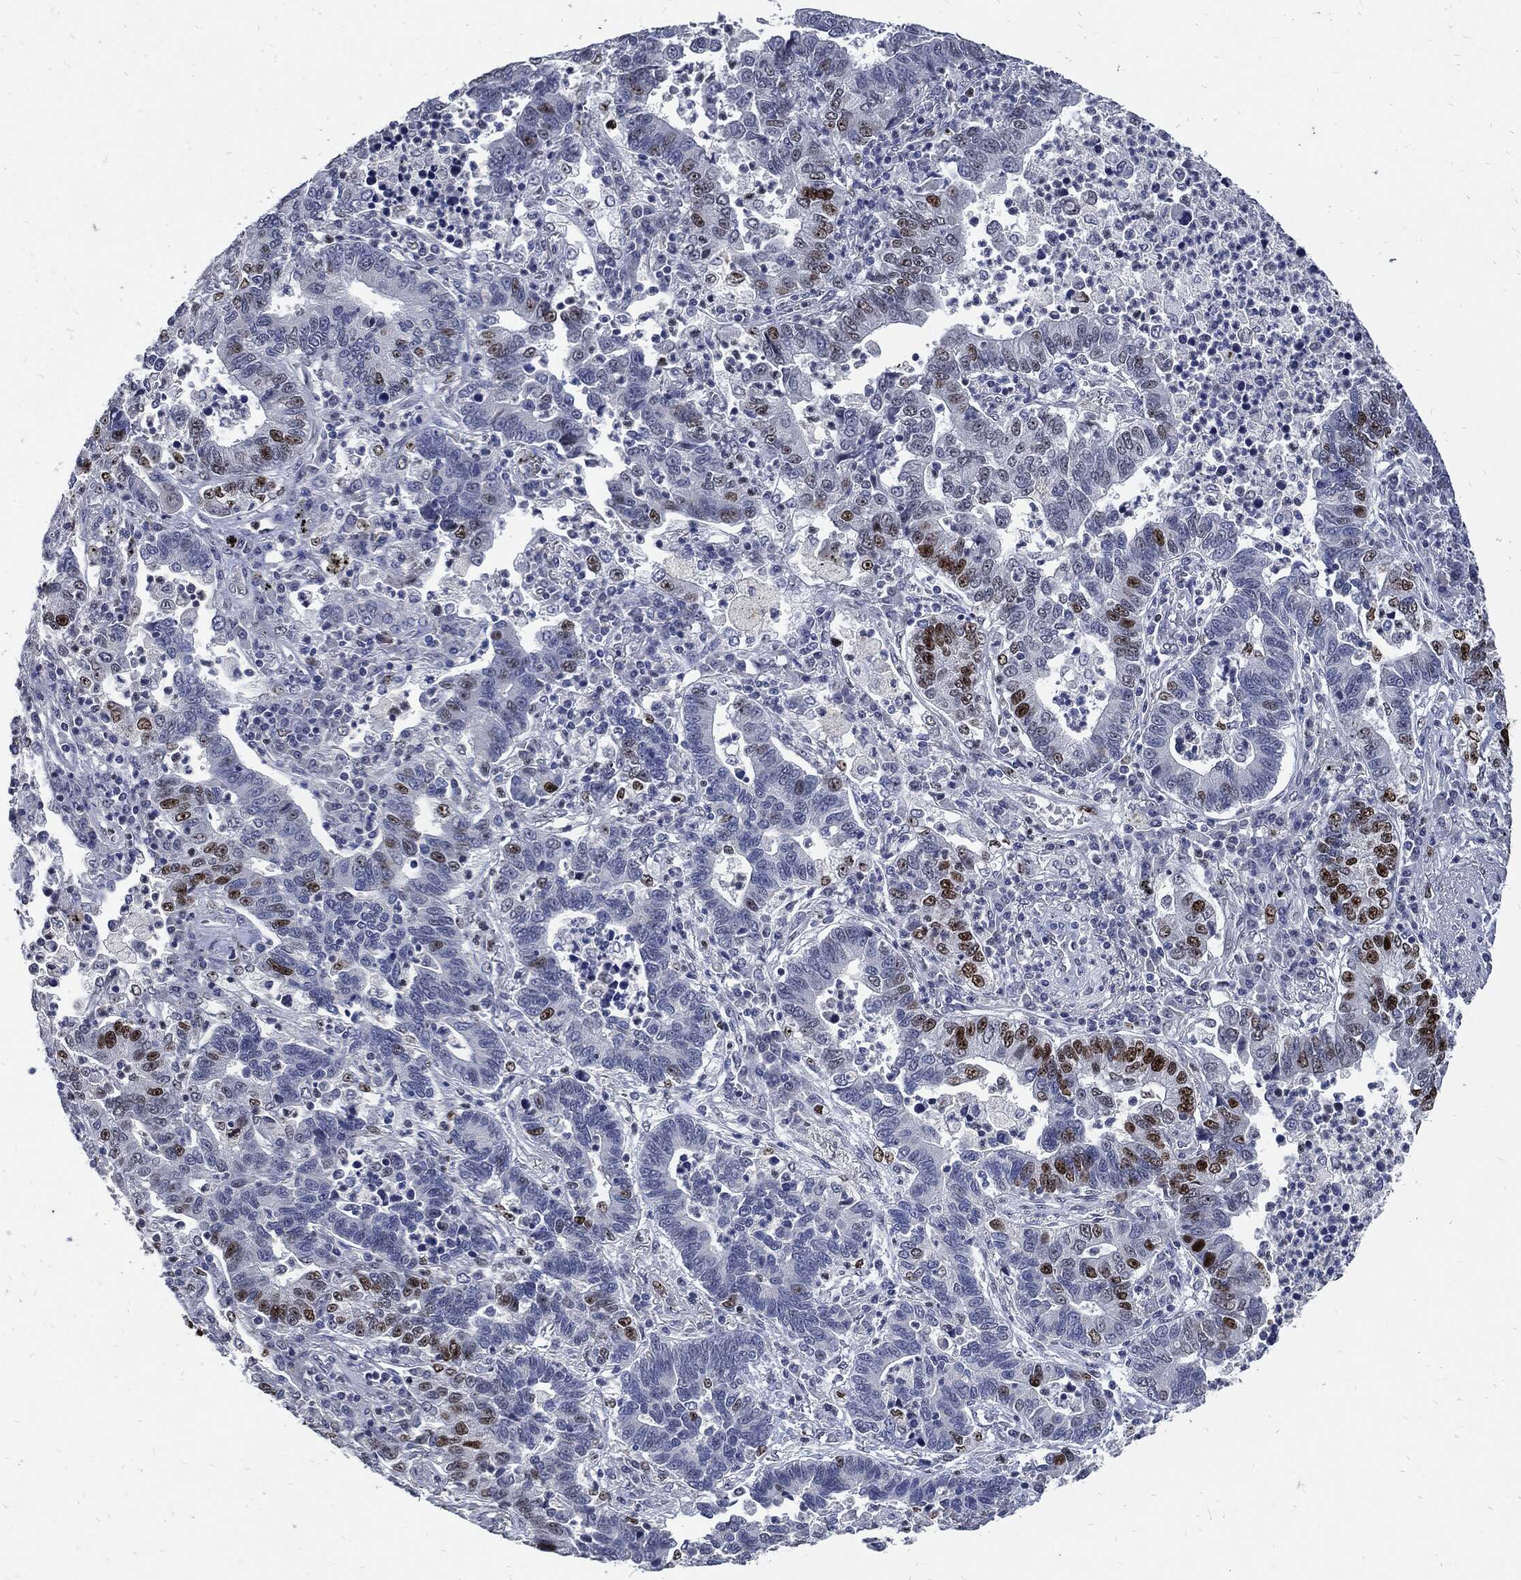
{"staining": {"intensity": "strong", "quantity": "<25%", "location": "nuclear"}, "tissue": "lung cancer", "cell_type": "Tumor cells", "image_type": "cancer", "snomed": [{"axis": "morphology", "description": "Adenocarcinoma, NOS"}, {"axis": "topography", "description": "Lung"}], "caption": "A medium amount of strong nuclear expression is seen in approximately <25% of tumor cells in lung cancer tissue. (DAB IHC with brightfield microscopy, high magnification).", "gene": "NBN", "patient": {"sex": "female", "age": 57}}